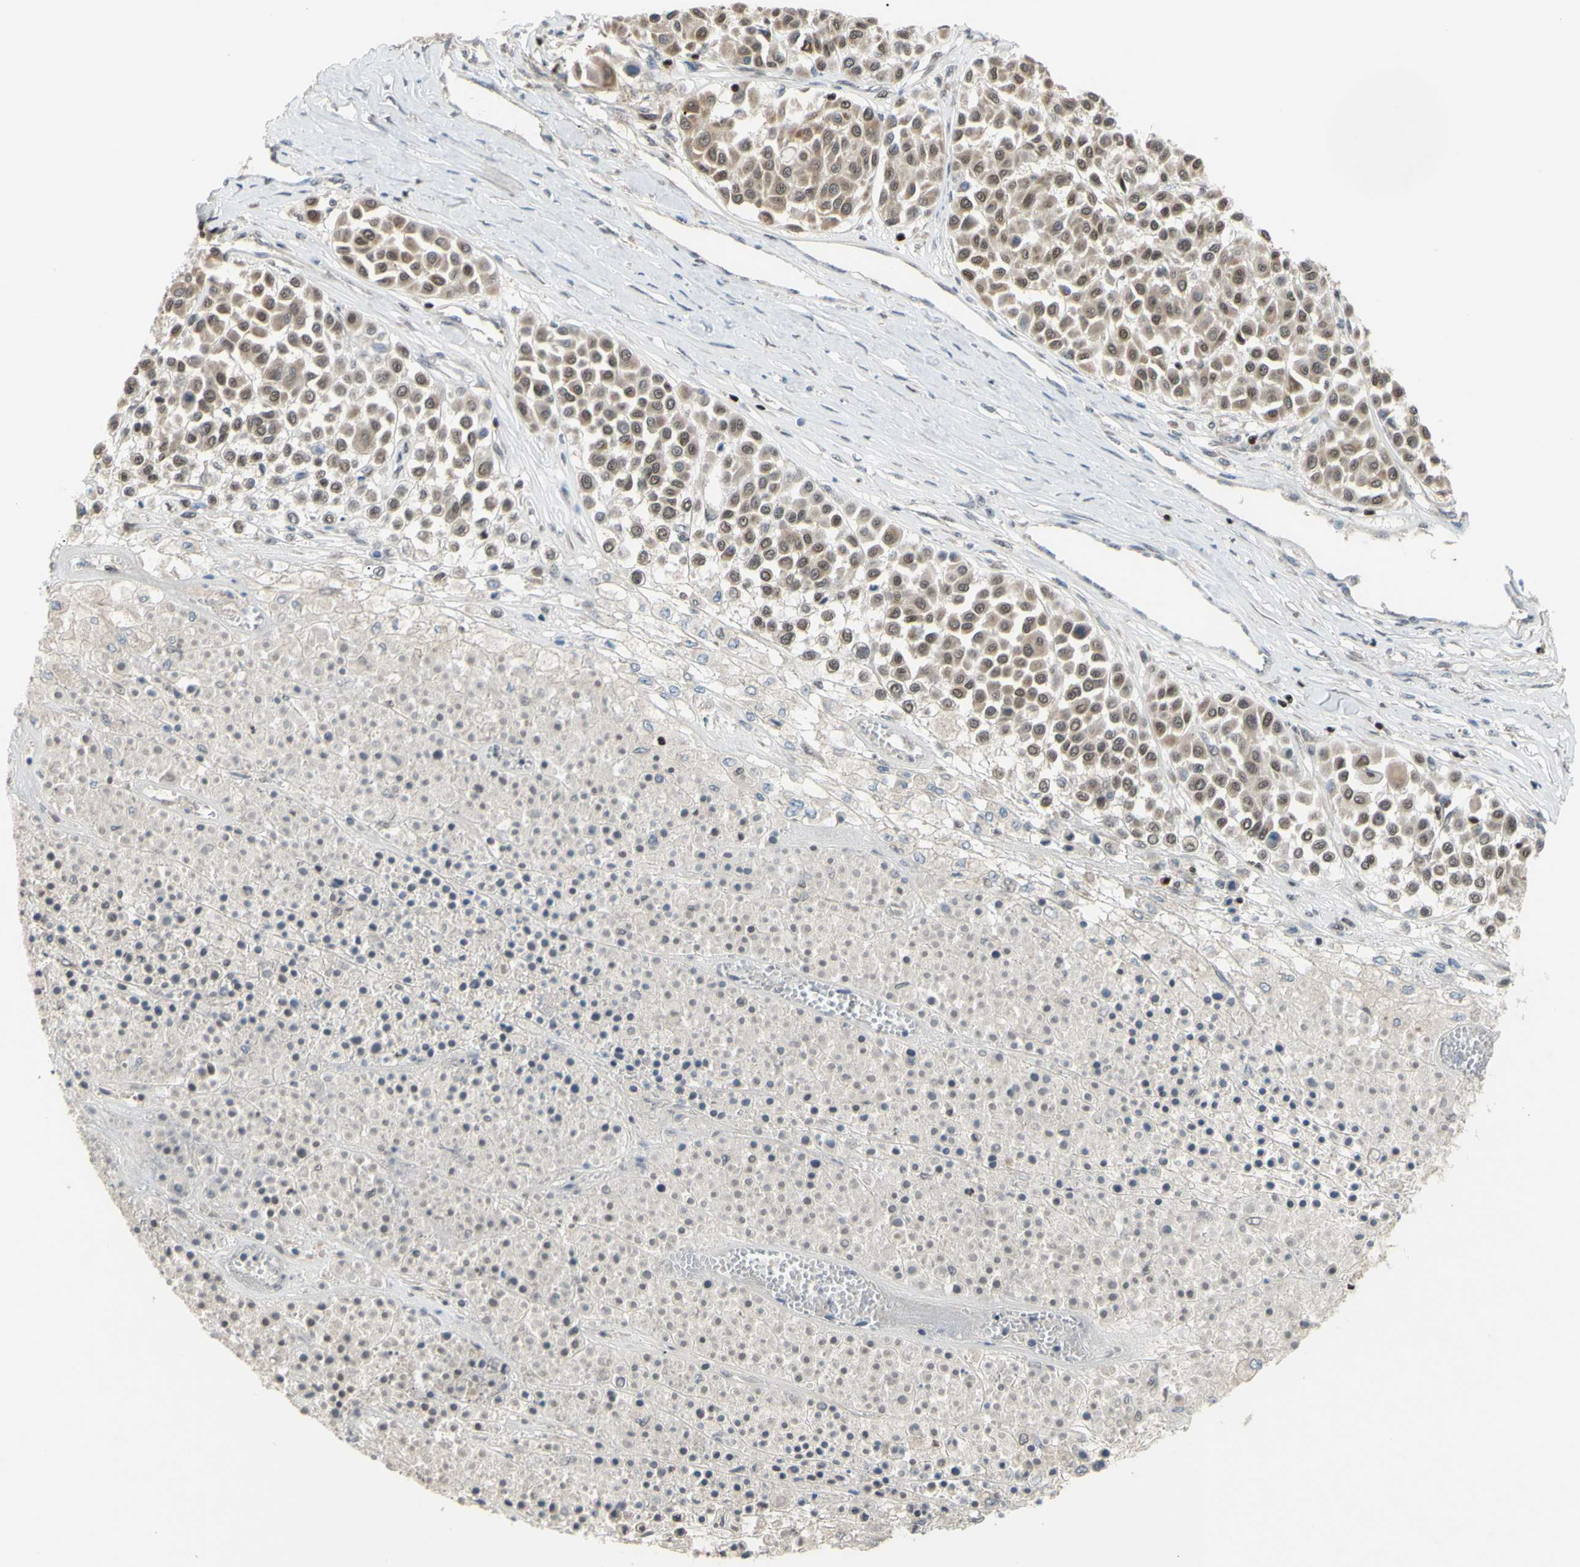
{"staining": {"intensity": "moderate", "quantity": ">75%", "location": "cytoplasmic/membranous,nuclear"}, "tissue": "melanoma", "cell_type": "Tumor cells", "image_type": "cancer", "snomed": [{"axis": "morphology", "description": "Malignant melanoma, Metastatic site"}, {"axis": "topography", "description": "Soft tissue"}], "caption": "DAB immunohistochemical staining of melanoma exhibits moderate cytoplasmic/membranous and nuclear protein expression in approximately >75% of tumor cells.", "gene": "SP4", "patient": {"sex": "male", "age": 41}}